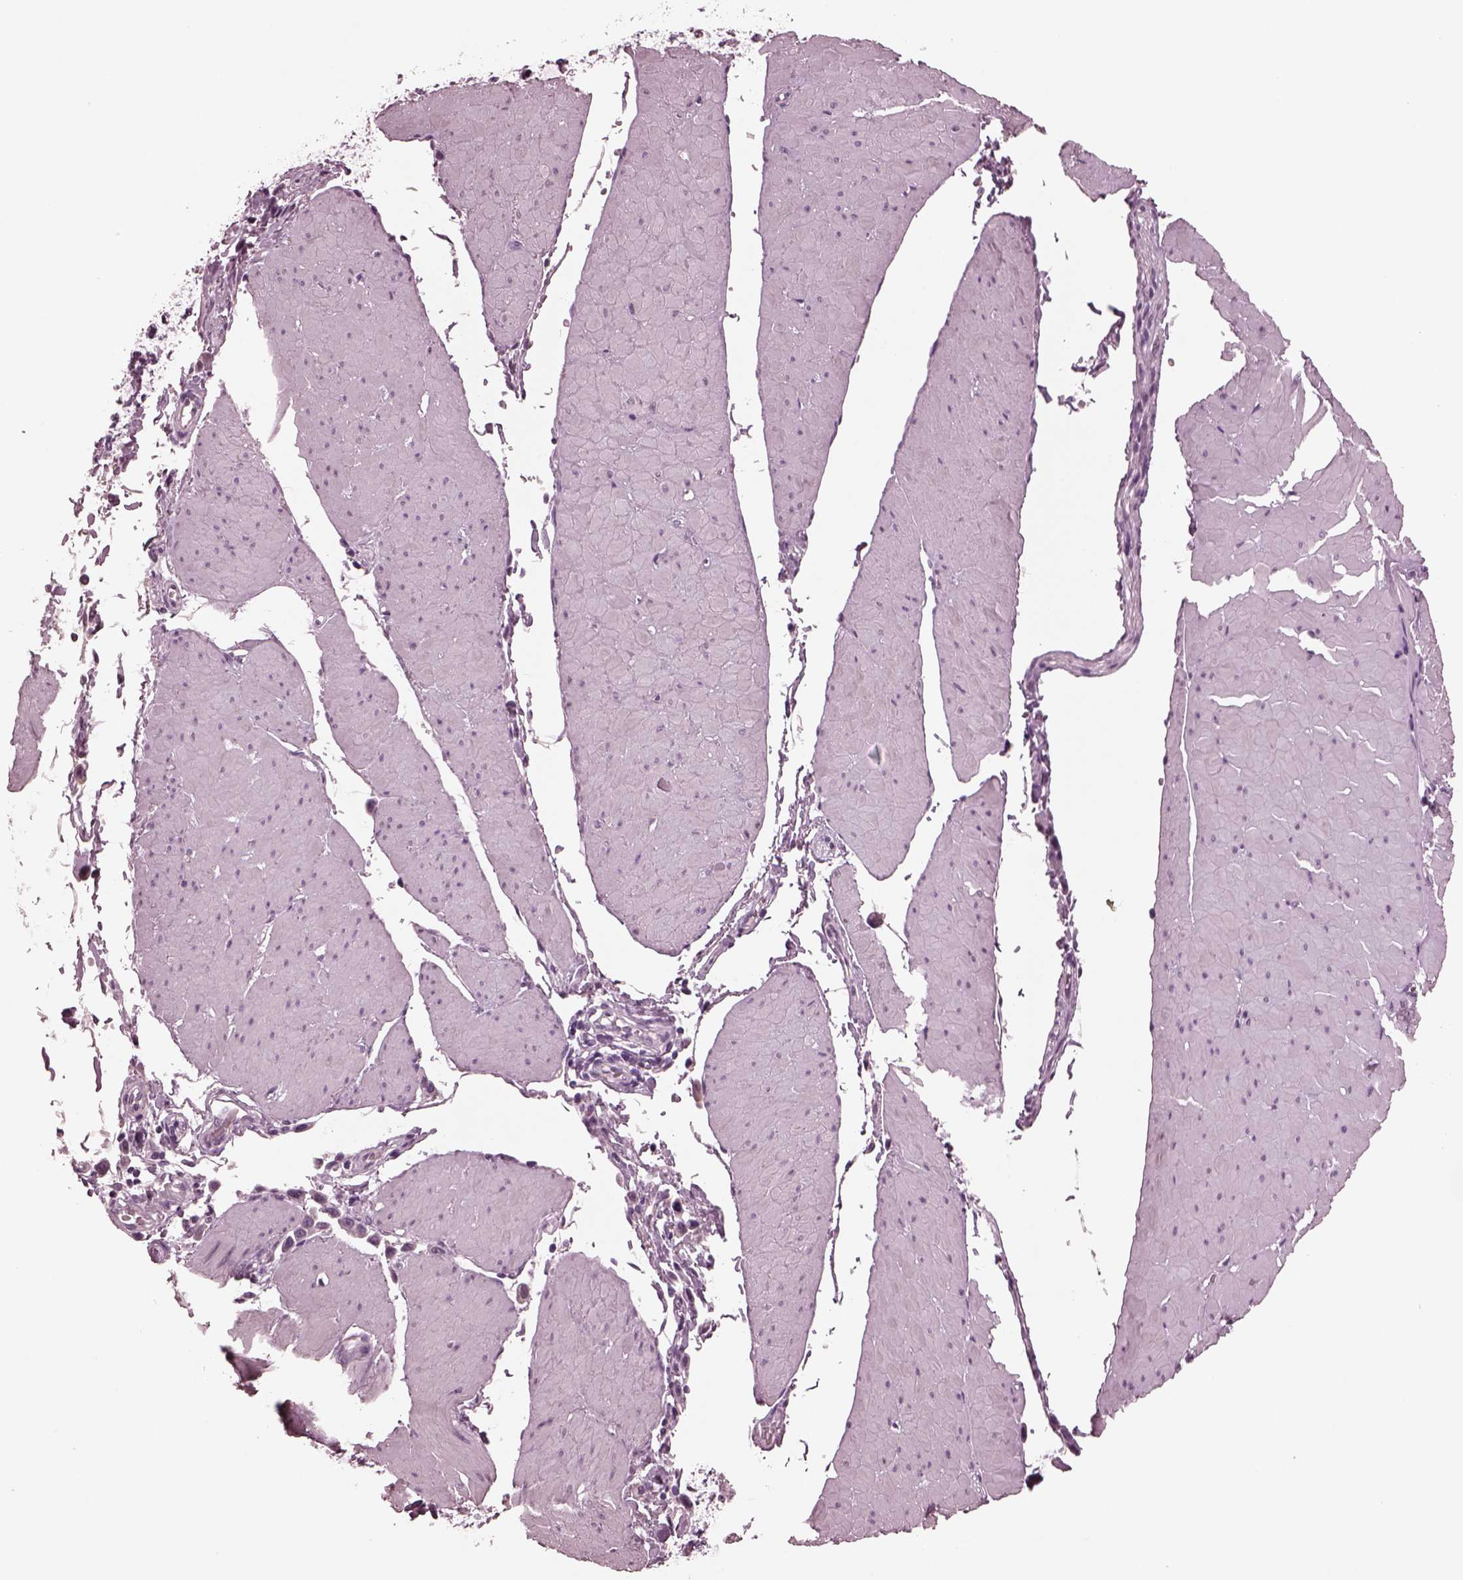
{"staining": {"intensity": "negative", "quantity": "none", "location": "none"}, "tissue": "stomach cancer", "cell_type": "Tumor cells", "image_type": "cancer", "snomed": [{"axis": "morphology", "description": "Adenocarcinoma, NOS"}, {"axis": "topography", "description": "Stomach"}], "caption": "Tumor cells are negative for brown protein staining in adenocarcinoma (stomach).", "gene": "MIB2", "patient": {"sex": "male", "age": 47}}